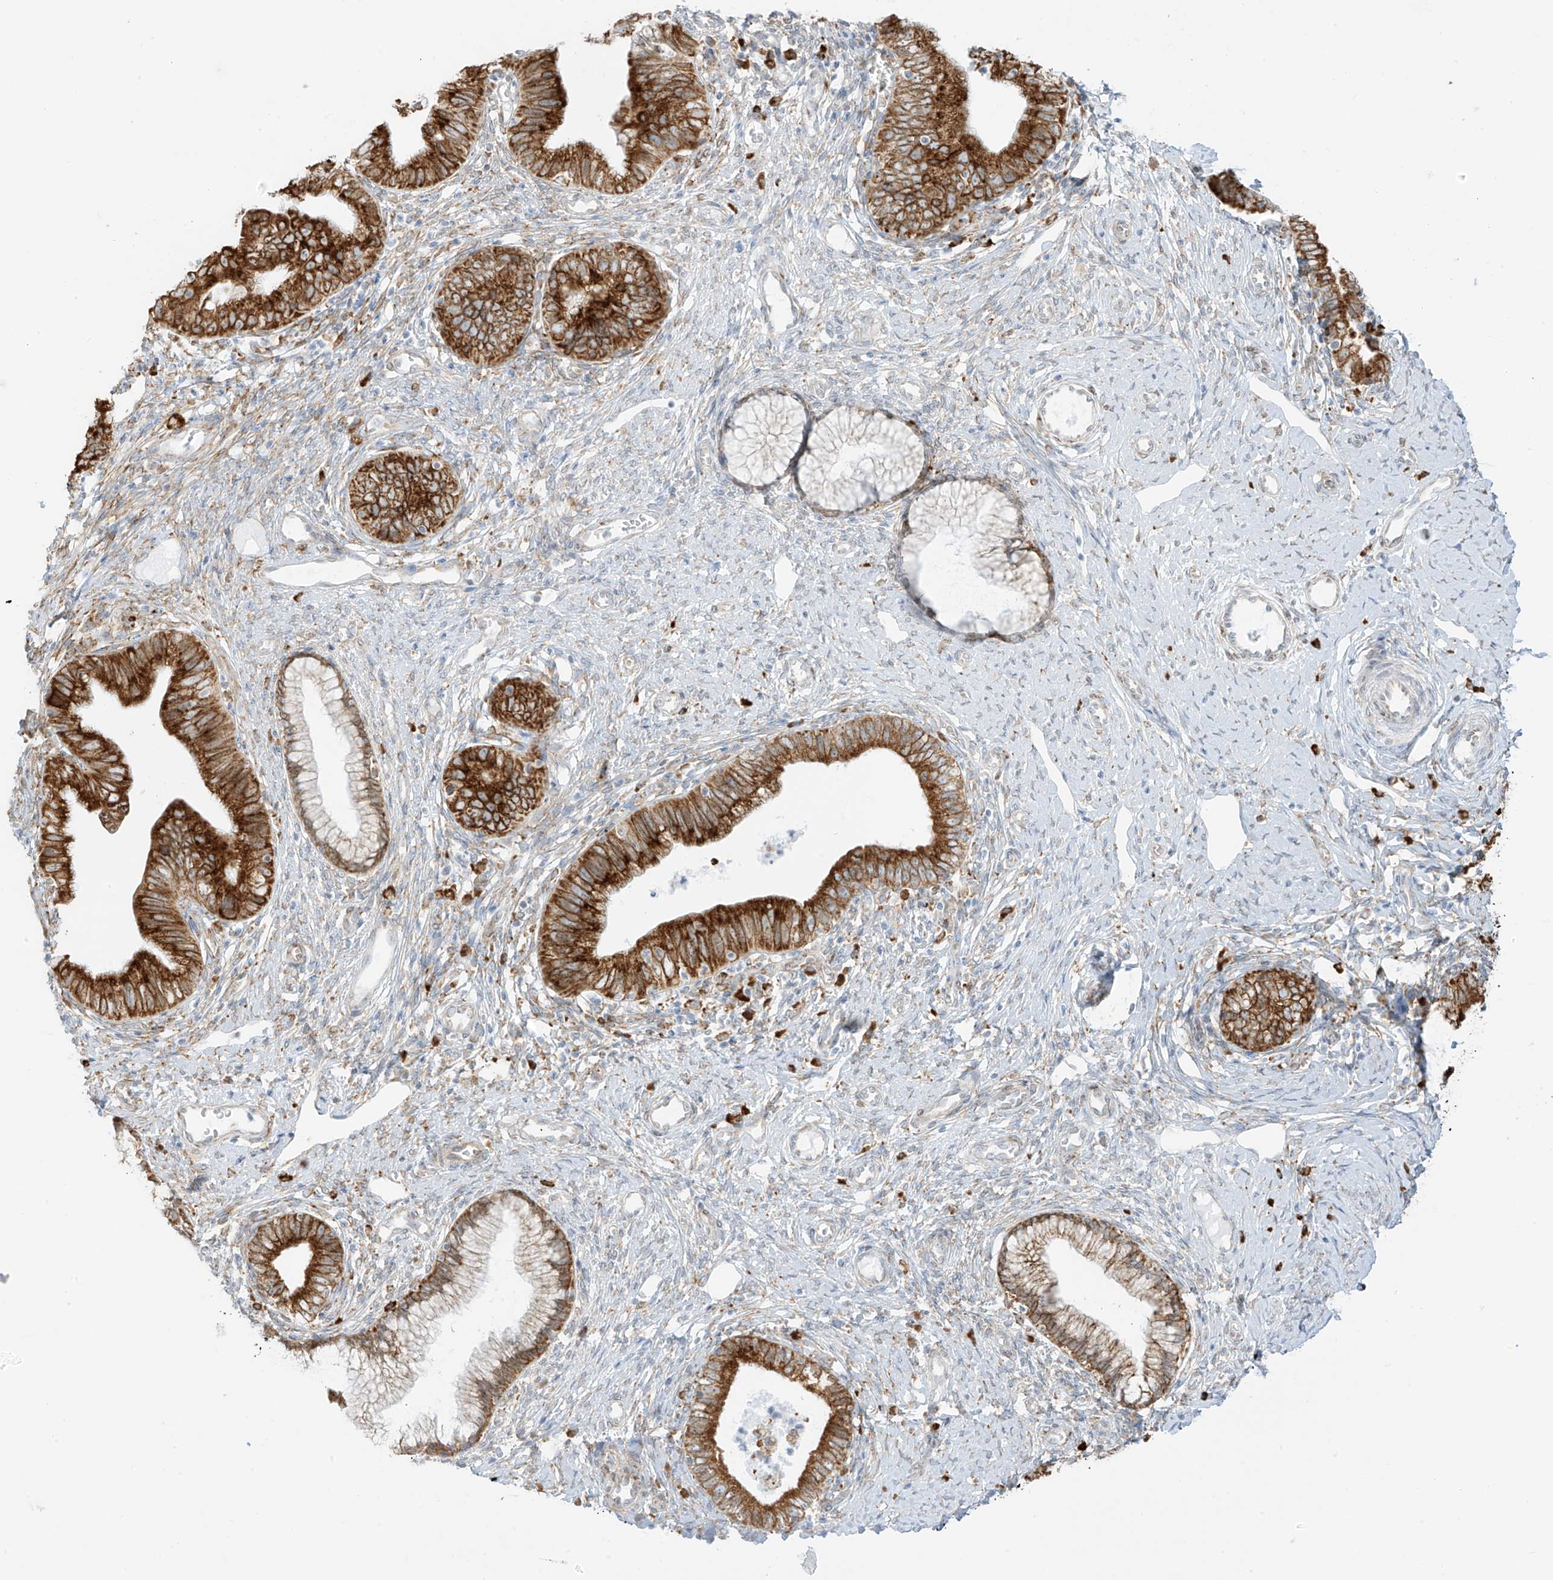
{"staining": {"intensity": "strong", "quantity": ">75%", "location": "cytoplasmic/membranous"}, "tissue": "cervical cancer", "cell_type": "Tumor cells", "image_type": "cancer", "snomed": [{"axis": "morphology", "description": "Adenocarcinoma, NOS"}, {"axis": "topography", "description": "Cervix"}], "caption": "About >75% of tumor cells in cervical cancer exhibit strong cytoplasmic/membranous protein expression as visualized by brown immunohistochemical staining.", "gene": "LRRC59", "patient": {"sex": "female", "age": 36}}